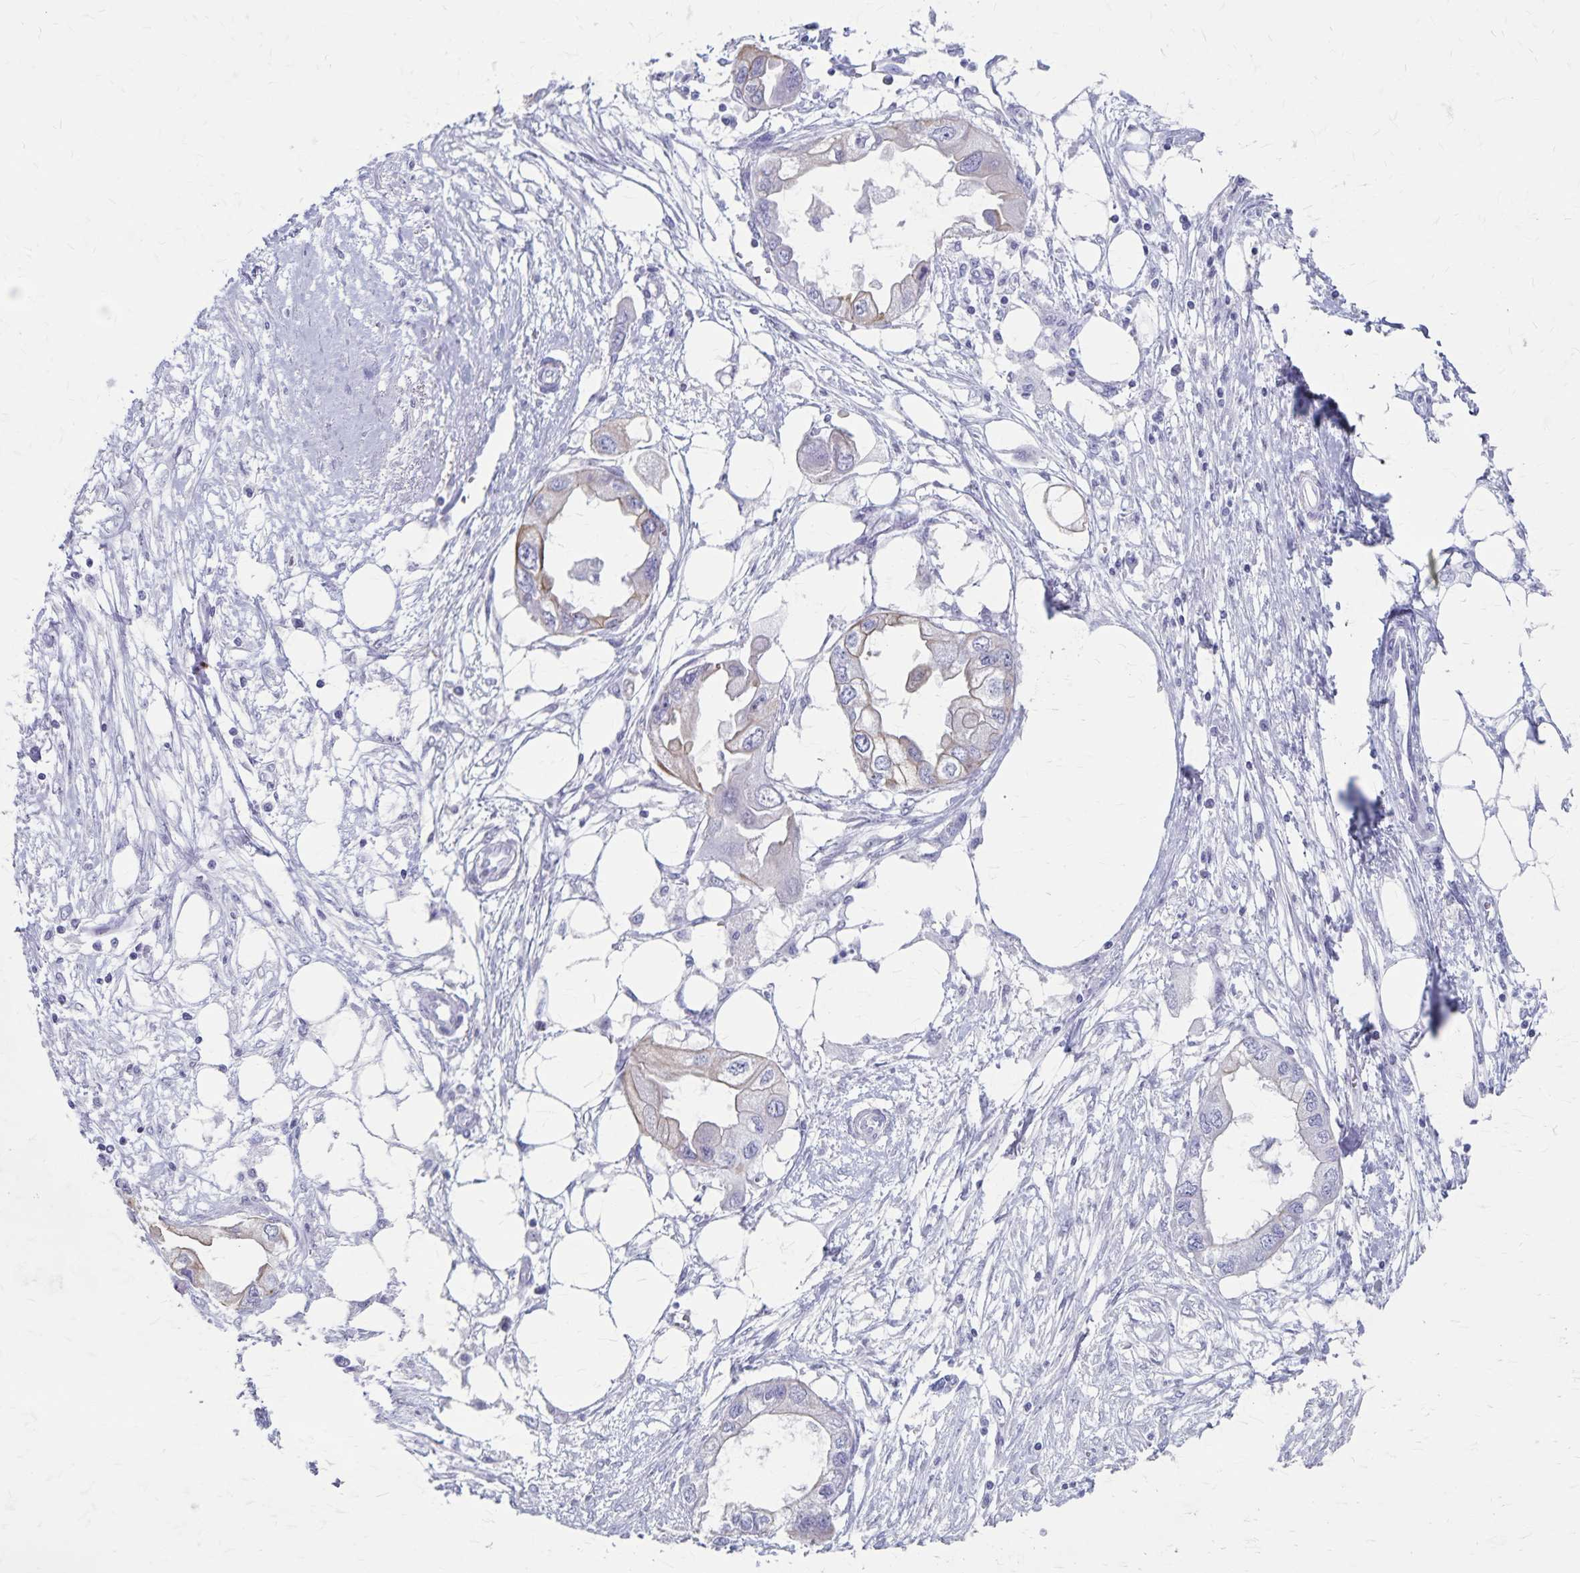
{"staining": {"intensity": "weak", "quantity": "25%-75%", "location": "cytoplasmic/membranous"}, "tissue": "endometrial cancer", "cell_type": "Tumor cells", "image_type": "cancer", "snomed": [{"axis": "morphology", "description": "Adenocarcinoma, NOS"}, {"axis": "morphology", "description": "Adenocarcinoma, metastatic, NOS"}, {"axis": "topography", "description": "Adipose tissue"}, {"axis": "topography", "description": "Endometrium"}], "caption": "Protein analysis of adenocarcinoma (endometrial) tissue reveals weak cytoplasmic/membranous expression in about 25%-75% of tumor cells.", "gene": "GPBAR1", "patient": {"sex": "female", "age": 67}}